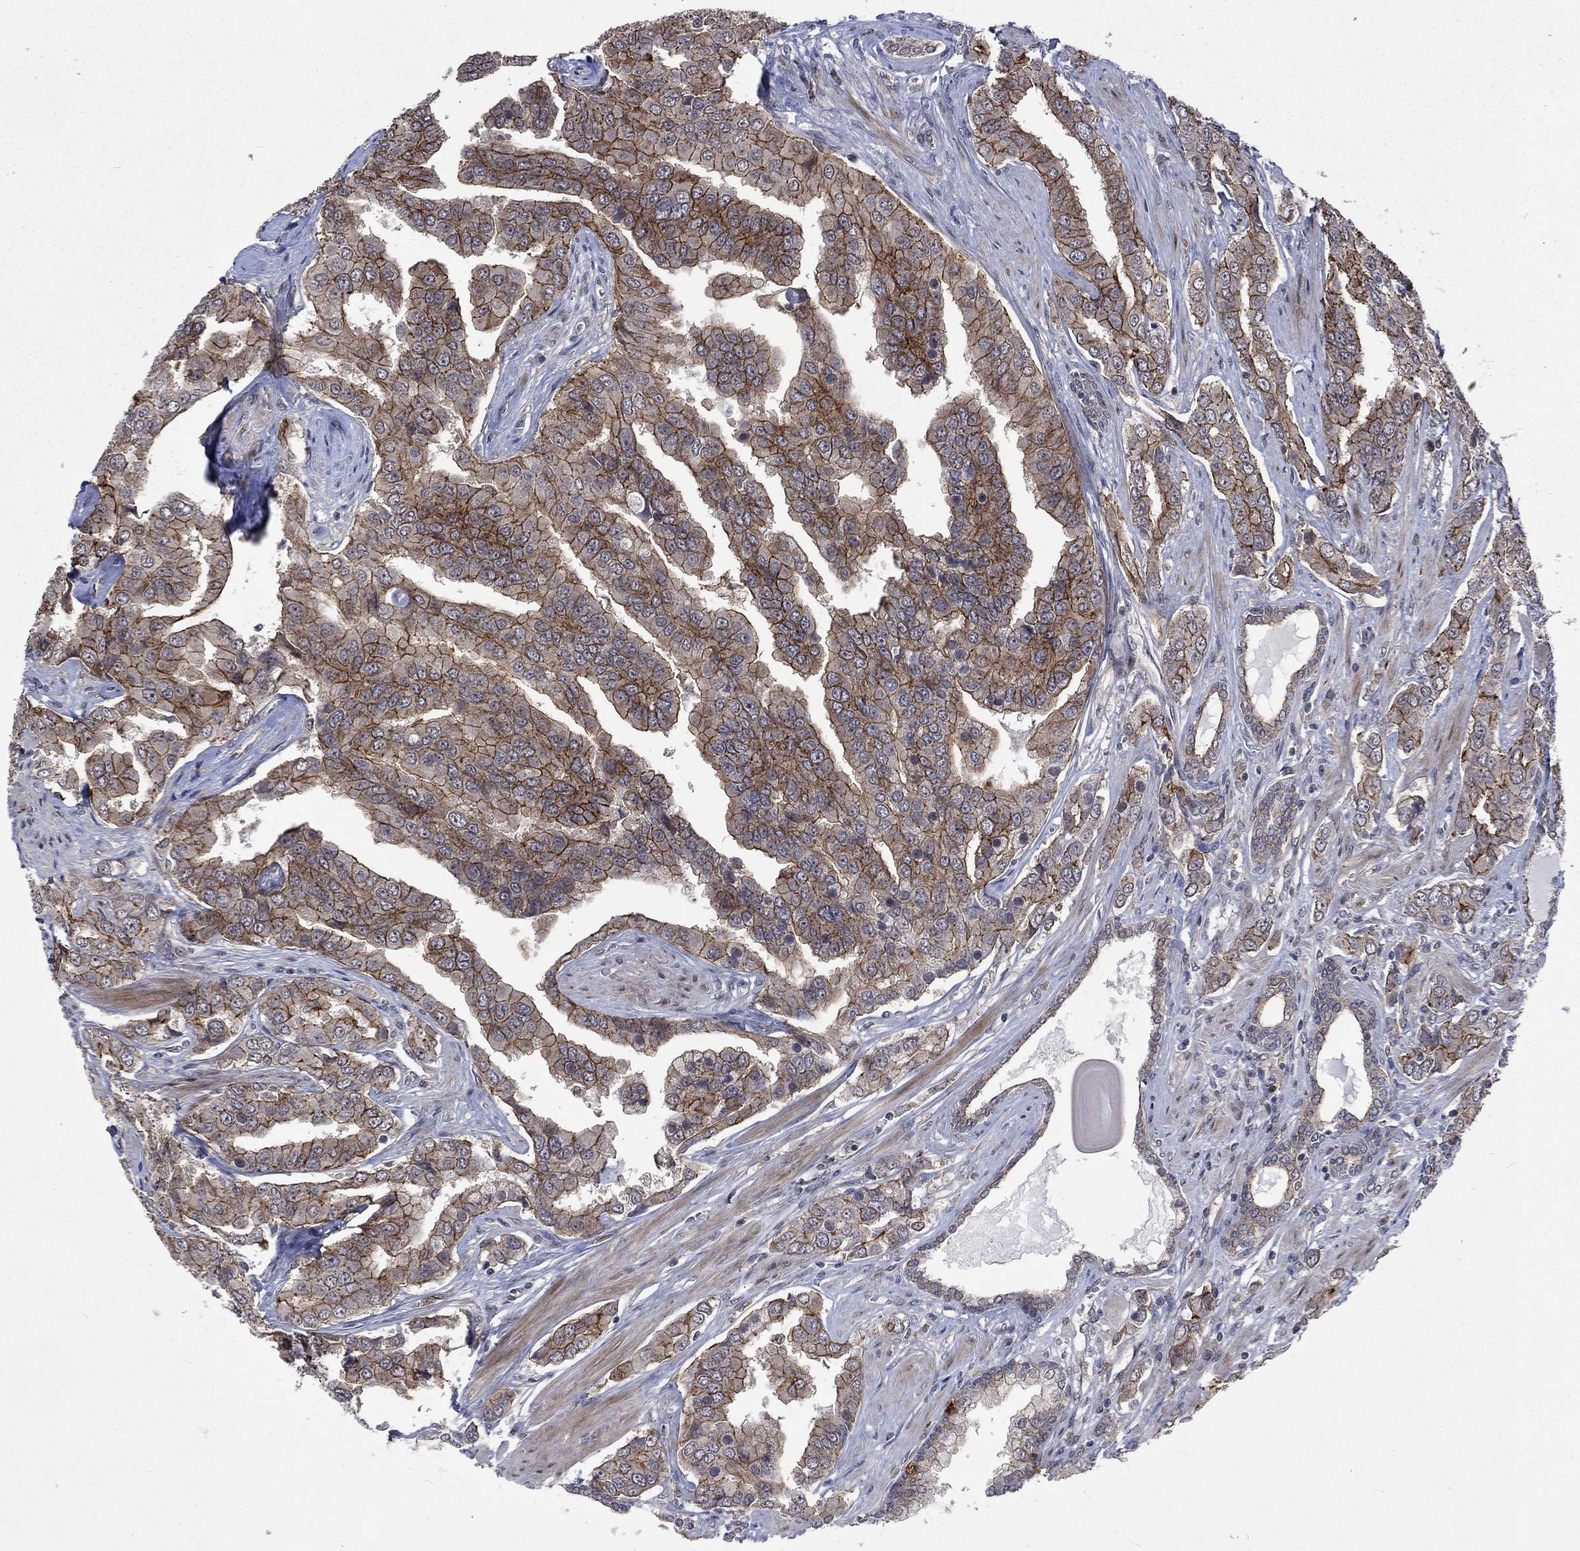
{"staining": {"intensity": "strong", "quantity": "25%-75%", "location": "cytoplasmic/membranous"}, "tissue": "prostate cancer", "cell_type": "Tumor cells", "image_type": "cancer", "snomed": [{"axis": "morphology", "description": "Adenocarcinoma, NOS"}, {"axis": "topography", "description": "Prostate and seminal vesicle, NOS"}, {"axis": "topography", "description": "Prostate"}], "caption": "An immunohistochemistry photomicrograph of neoplastic tissue is shown. Protein staining in brown shows strong cytoplasmic/membranous positivity in prostate cancer (adenocarcinoma) within tumor cells.", "gene": "PPP1R9A", "patient": {"sex": "male", "age": 69}}